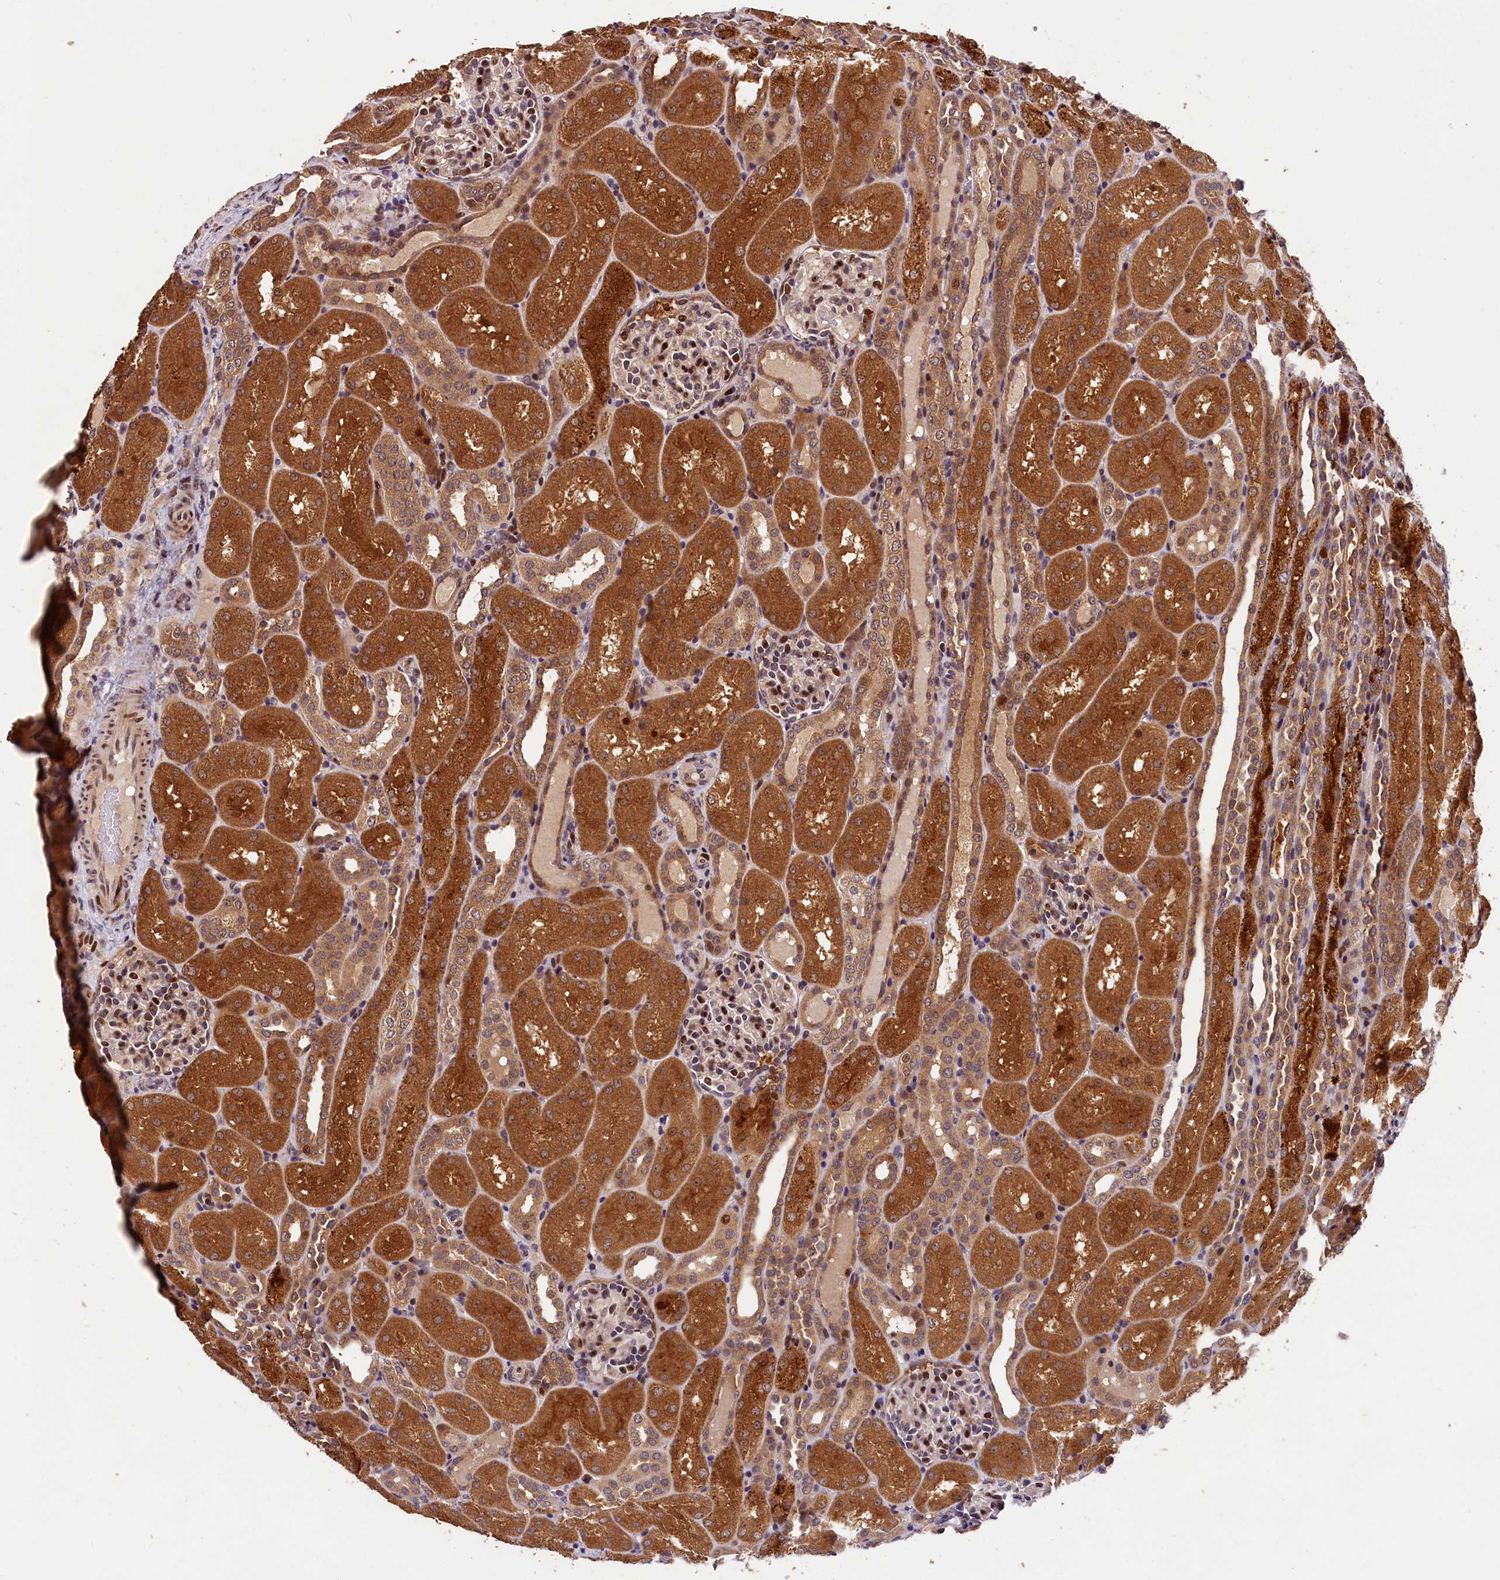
{"staining": {"intensity": "moderate", "quantity": "<25%", "location": "nuclear"}, "tissue": "kidney", "cell_type": "Cells in glomeruli", "image_type": "normal", "snomed": [{"axis": "morphology", "description": "Normal tissue, NOS"}, {"axis": "topography", "description": "Kidney"}], "caption": "This is a histology image of IHC staining of benign kidney, which shows moderate expression in the nuclear of cells in glomeruli.", "gene": "PHAF1", "patient": {"sex": "male", "age": 1}}